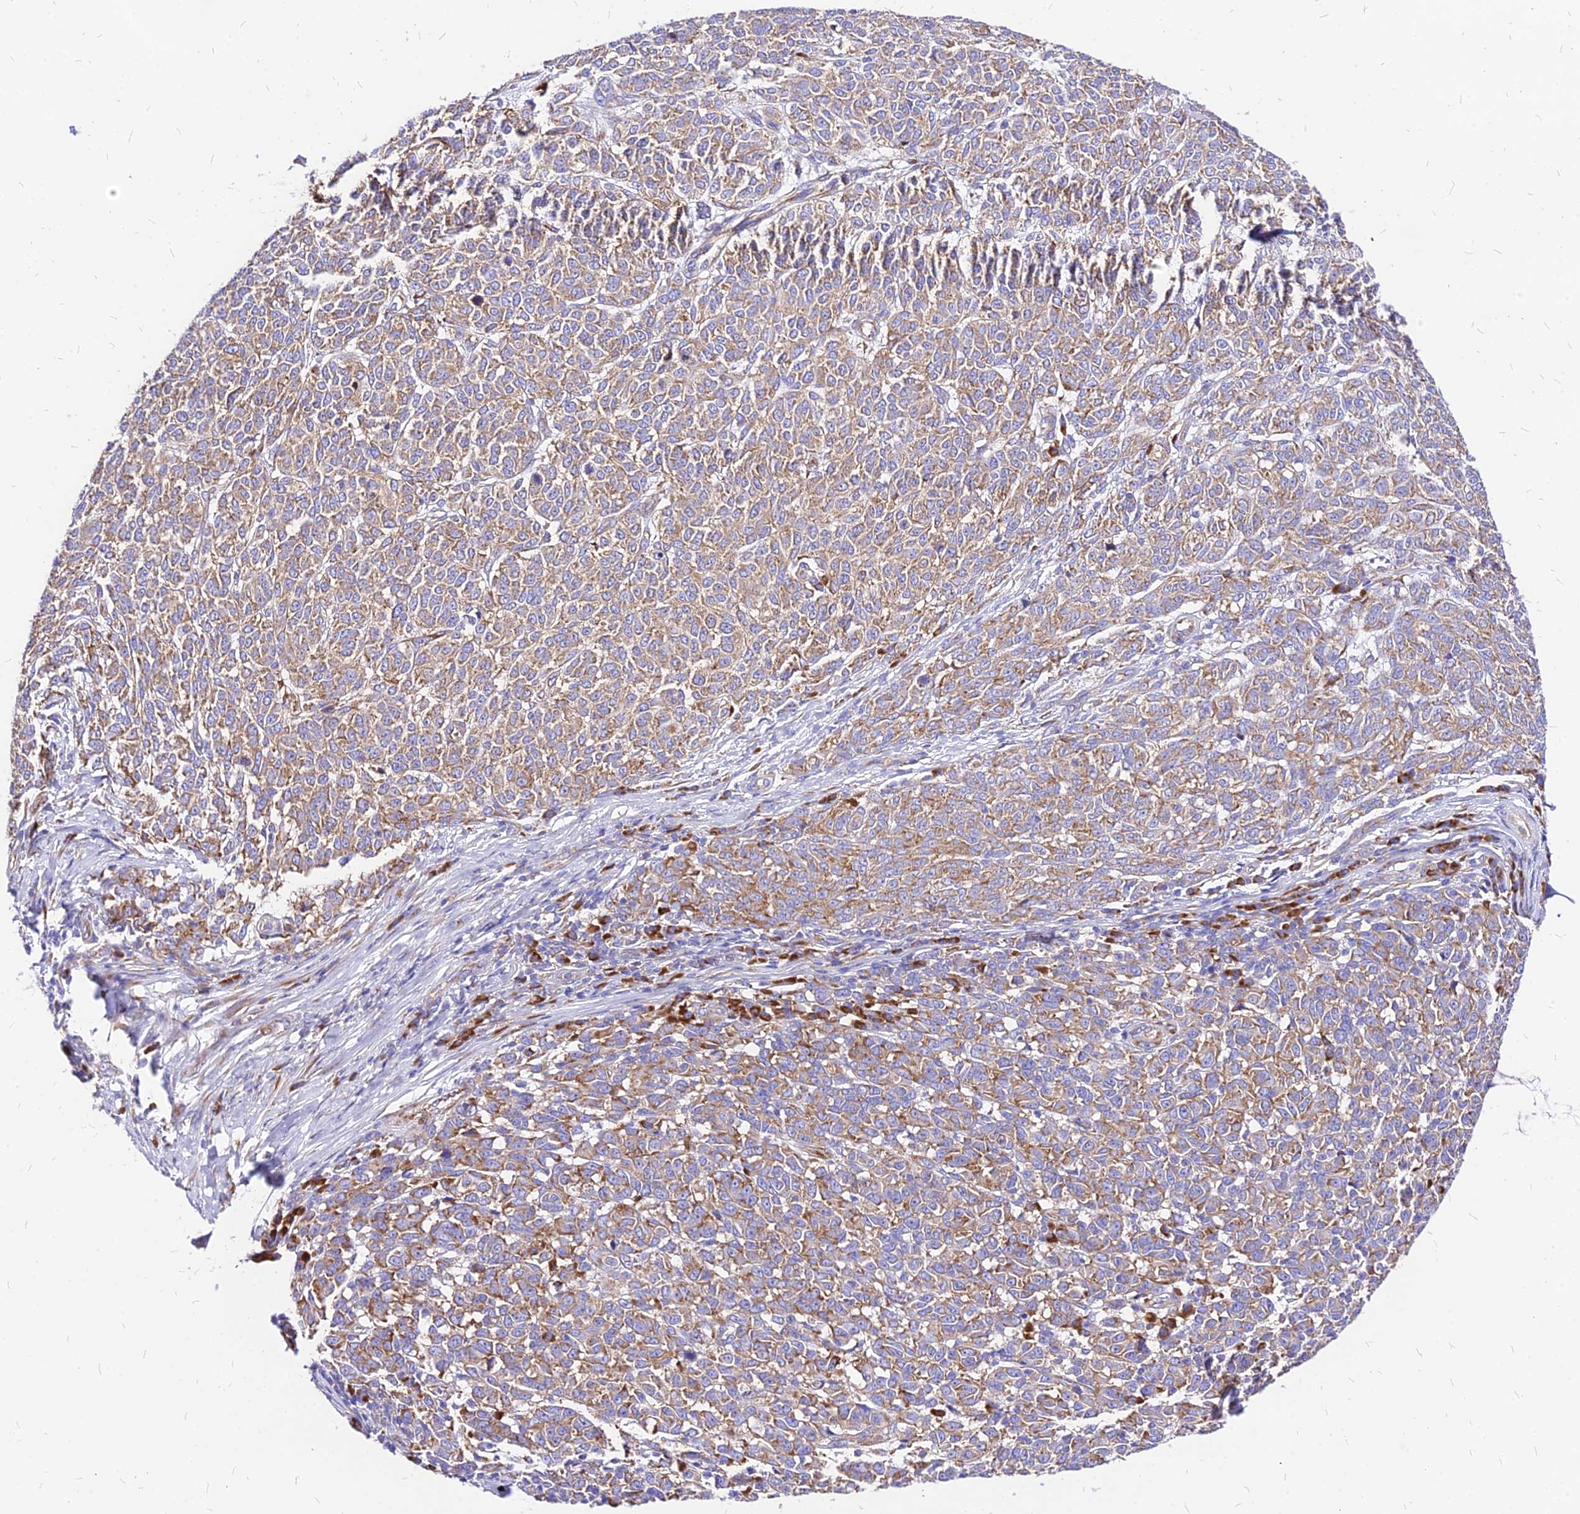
{"staining": {"intensity": "moderate", "quantity": ">75%", "location": "cytoplasmic/membranous"}, "tissue": "melanoma", "cell_type": "Tumor cells", "image_type": "cancer", "snomed": [{"axis": "morphology", "description": "Malignant melanoma, NOS"}, {"axis": "topography", "description": "Skin"}], "caption": "IHC photomicrograph of human melanoma stained for a protein (brown), which exhibits medium levels of moderate cytoplasmic/membranous positivity in approximately >75% of tumor cells.", "gene": "RPL19", "patient": {"sex": "male", "age": 49}}